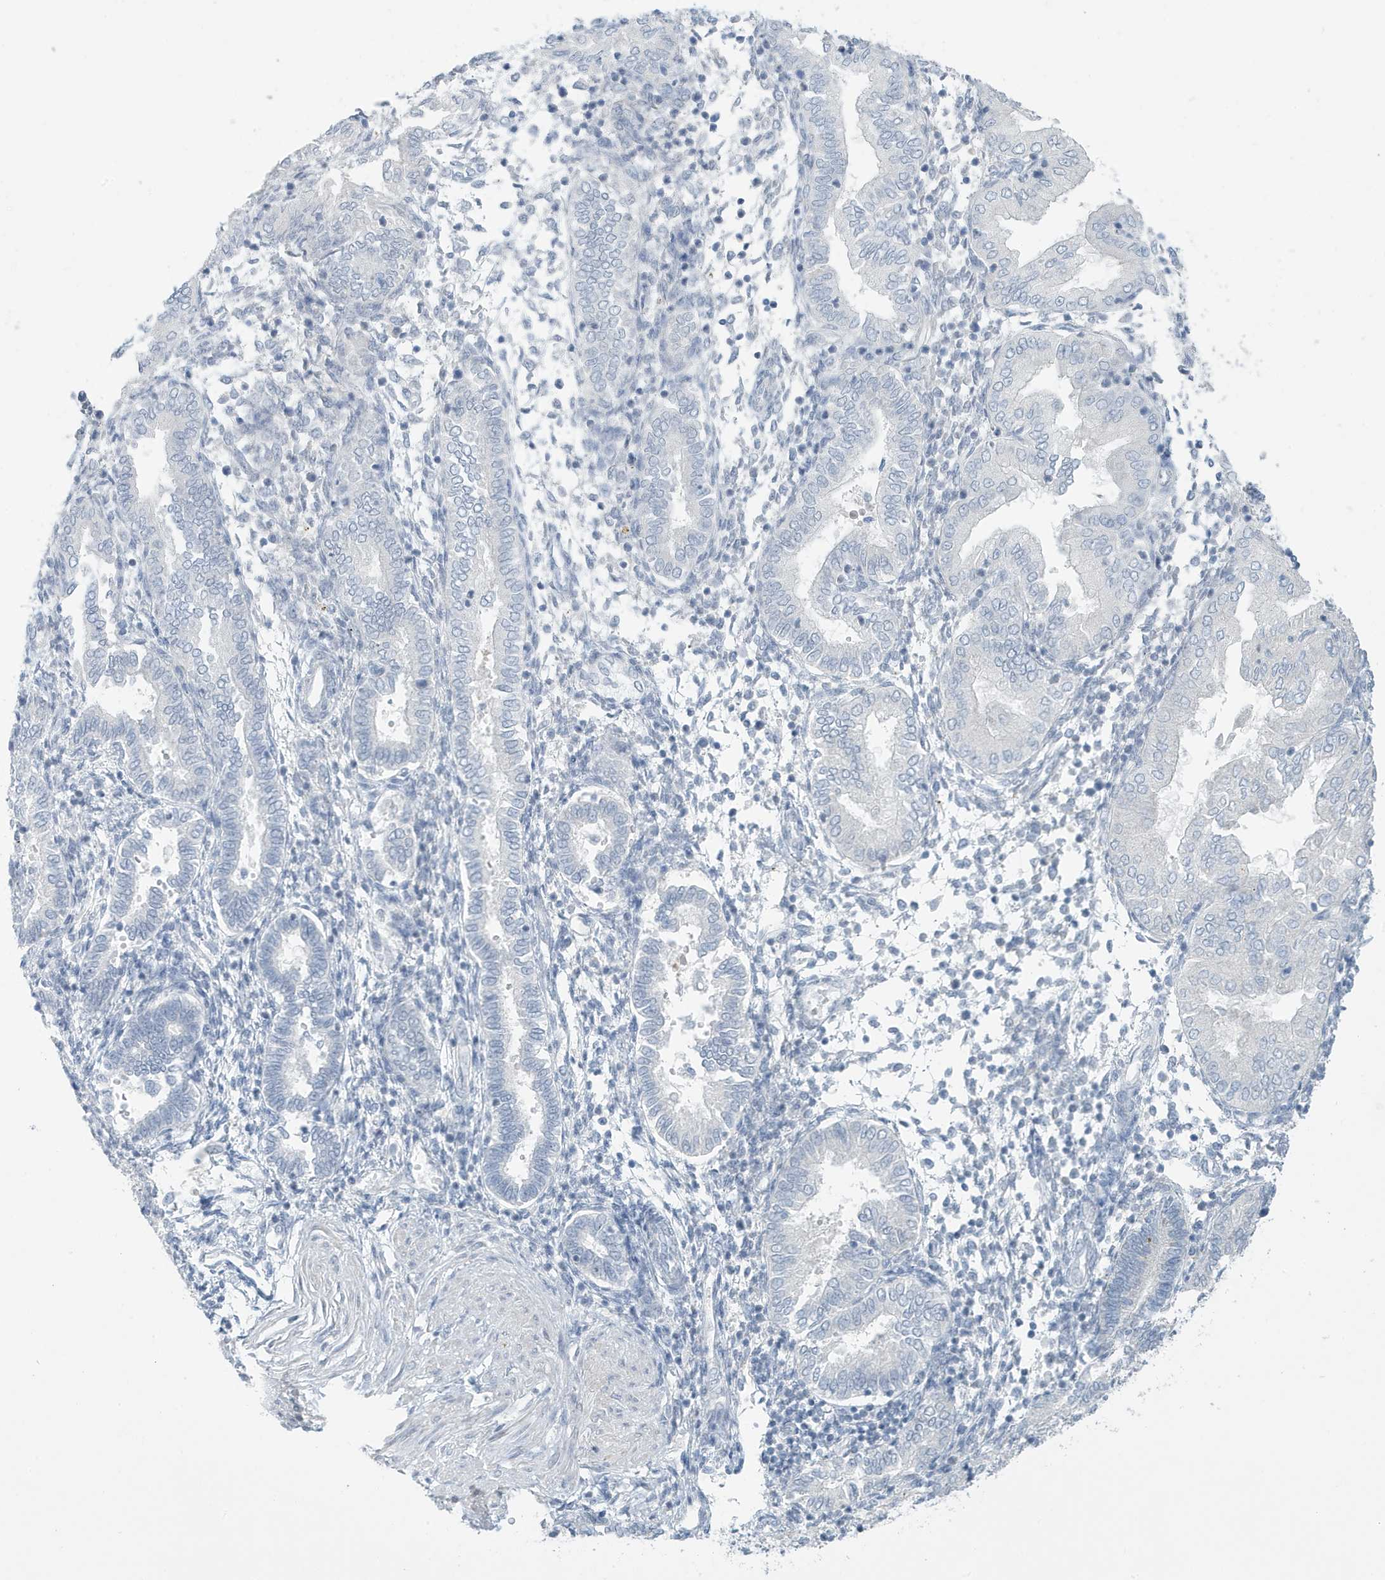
{"staining": {"intensity": "negative", "quantity": "none", "location": "none"}, "tissue": "endometrium", "cell_type": "Cells in endometrial stroma", "image_type": "normal", "snomed": [{"axis": "morphology", "description": "Normal tissue, NOS"}, {"axis": "topography", "description": "Endometrium"}], "caption": "Immunohistochemical staining of normal endometrium reveals no significant staining in cells in endometrial stroma. (Immunohistochemistry, brightfield microscopy, high magnification).", "gene": "PERM1", "patient": {"sex": "female", "age": 53}}